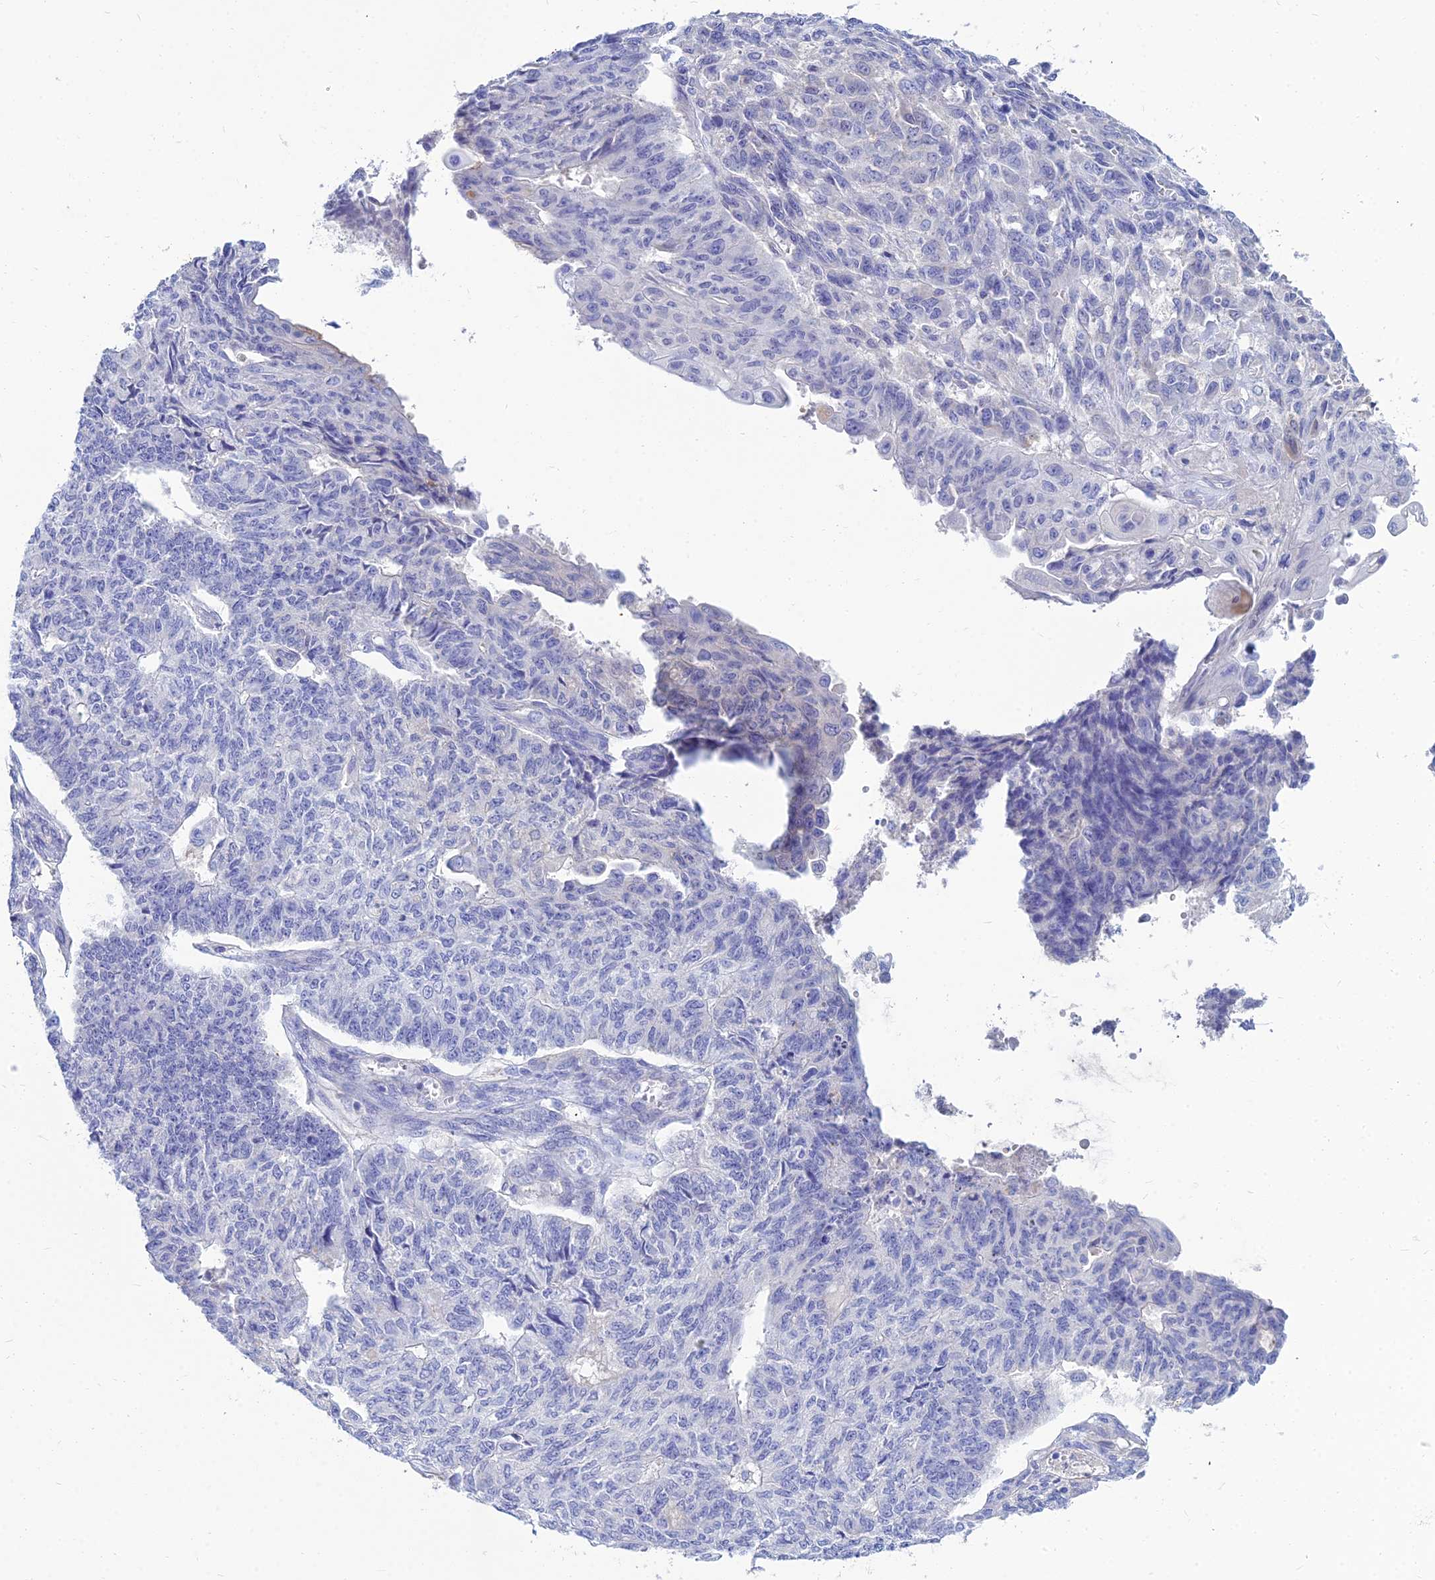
{"staining": {"intensity": "negative", "quantity": "none", "location": "none"}, "tissue": "endometrial cancer", "cell_type": "Tumor cells", "image_type": "cancer", "snomed": [{"axis": "morphology", "description": "Adenocarcinoma, NOS"}, {"axis": "topography", "description": "Endometrium"}], "caption": "Immunohistochemistry image of endometrial cancer stained for a protein (brown), which demonstrates no positivity in tumor cells.", "gene": "ZNF552", "patient": {"sex": "female", "age": 32}}